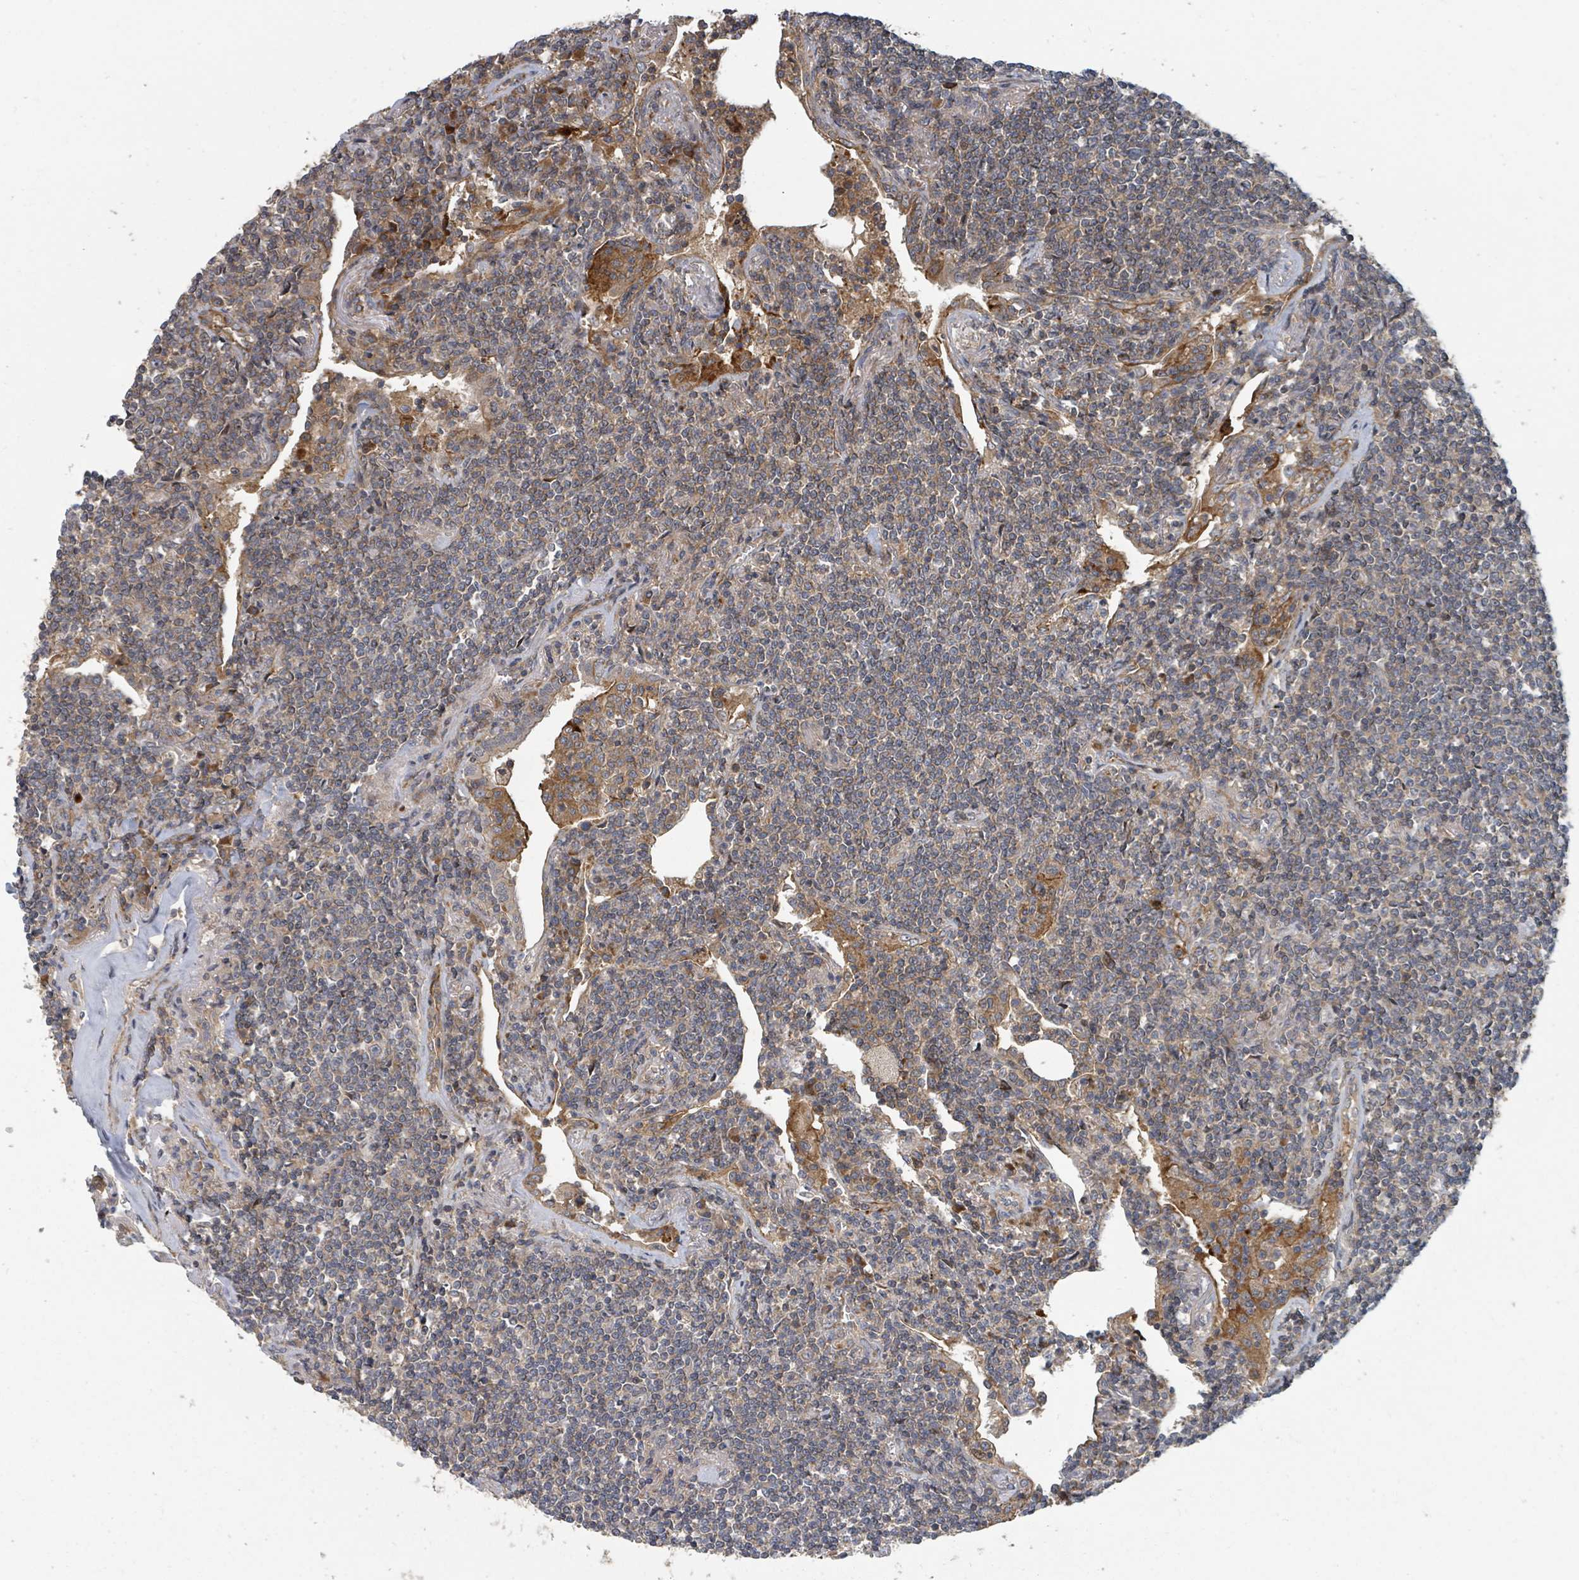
{"staining": {"intensity": "weak", "quantity": "25%-75%", "location": "cytoplasmic/membranous"}, "tissue": "lymphoma", "cell_type": "Tumor cells", "image_type": "cancer", "snomed": [{"axis": "morphology", "description": "Malignant lymphoma, non-Hodgkin's type, Low grade"}, {"axis": "topography", "description": "Lung"}], "caption": "Human malignant lymphoma, non-Hodgkin's type (low-grade) stained for a protein (brown) reveals weak cytoplasmic/membranous positive staining in about 25%-75% of tumor cells.", "gene": "DPM1", "patient": {"sex": "female", "age": 71}}